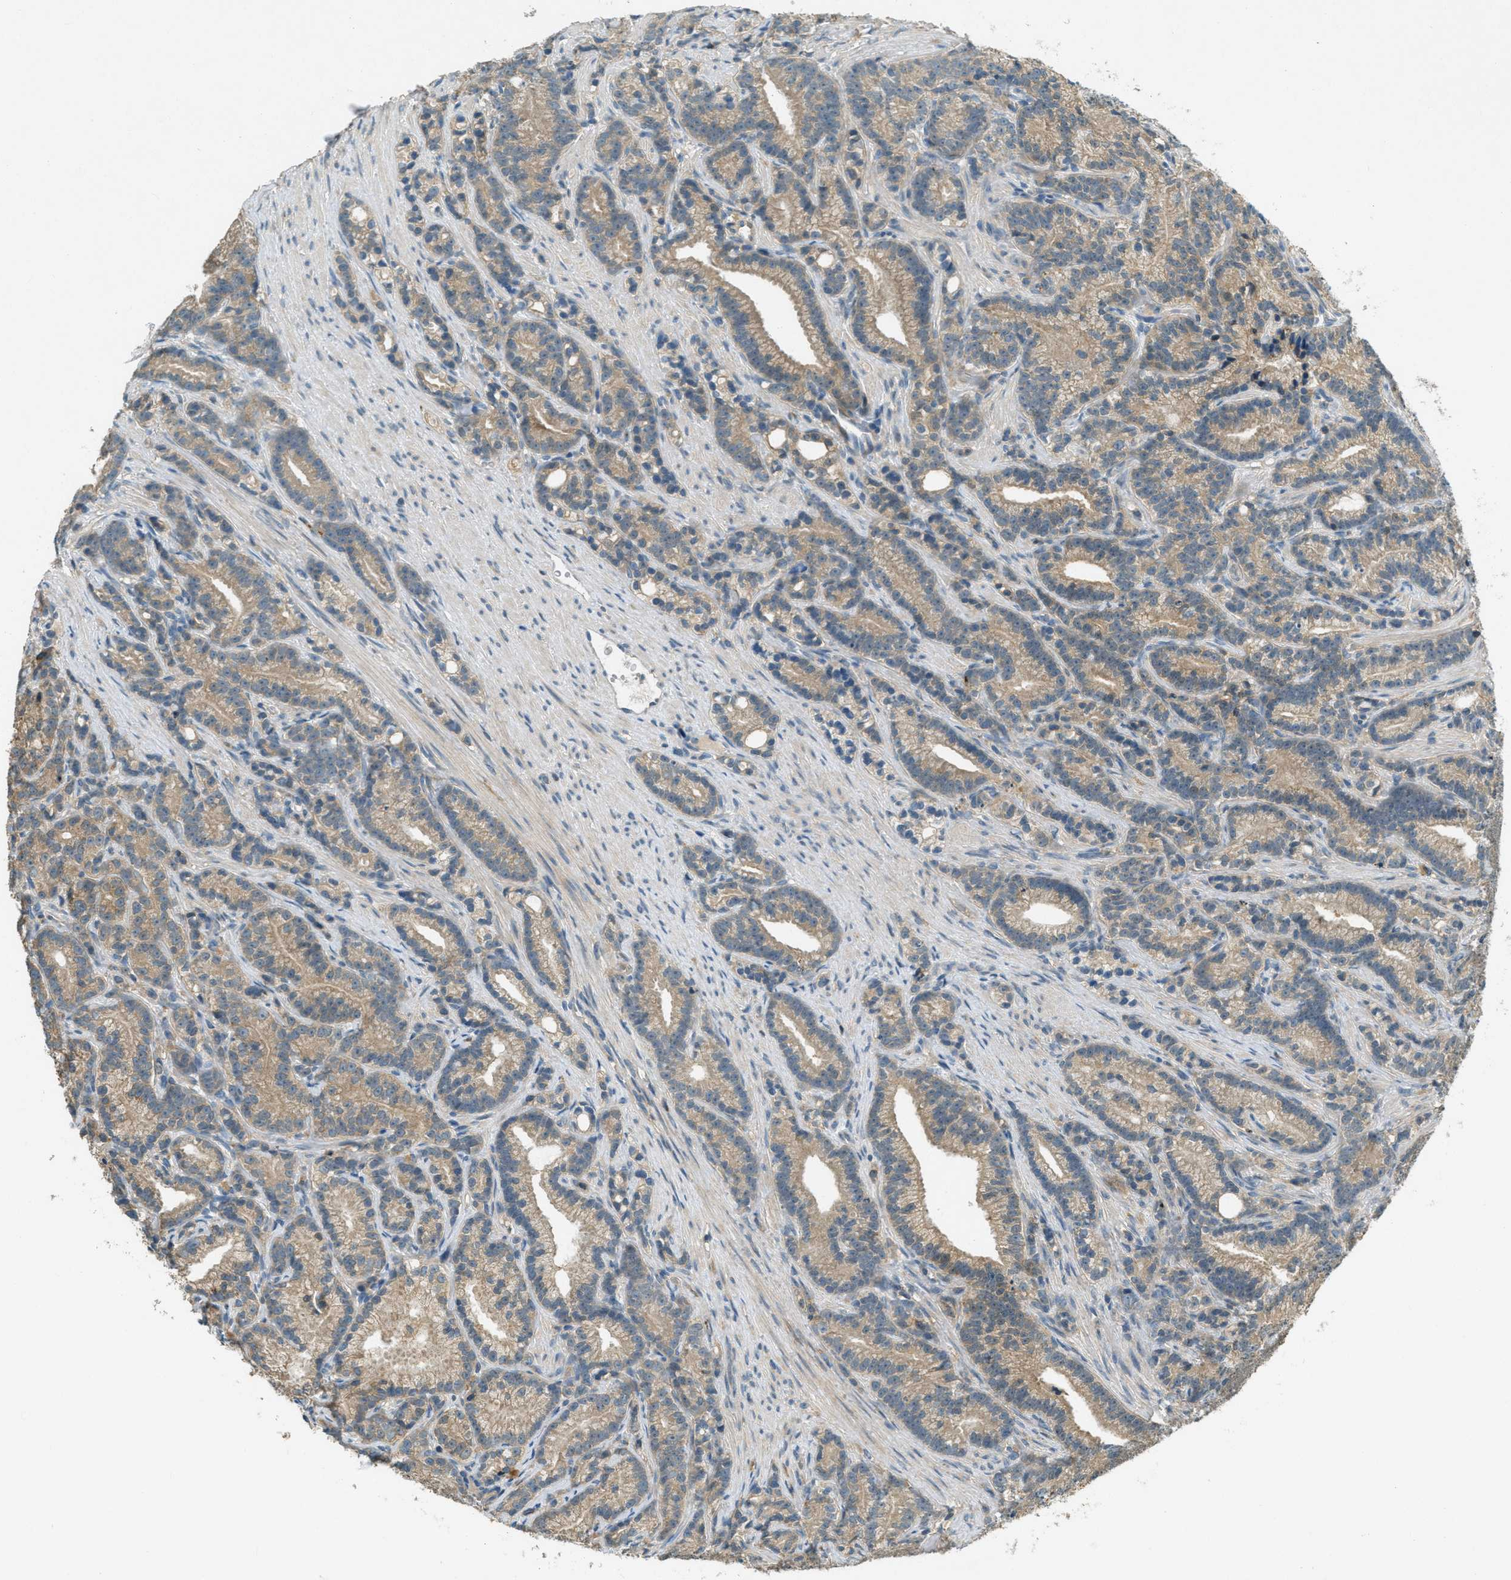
{"staining": {"intensity": "moderate", "quantity": ">75%", "location": "cytoplasmic/membranous"}, "tissue": "prostate cancer", "cell_type": "Tumor cells", "image_type": "cancer", "snomed": [{"axis": "morphology", "description": "Adenocarcinoma, Low grade"}, {"axis": "topography", "description": "Prostate"}], "caption": "Immunohistochemistry (IHC) histopathology image of human prostate cancer (adenocarcinoma (low-grade)) stained for a protein (brown), which exhibits medium levels of moderate cytoplasmic/membranous expression in approximately >75% of tumor cells.", "gene": "NUDT4", "patient": {"sex": "male", "age": 89}}